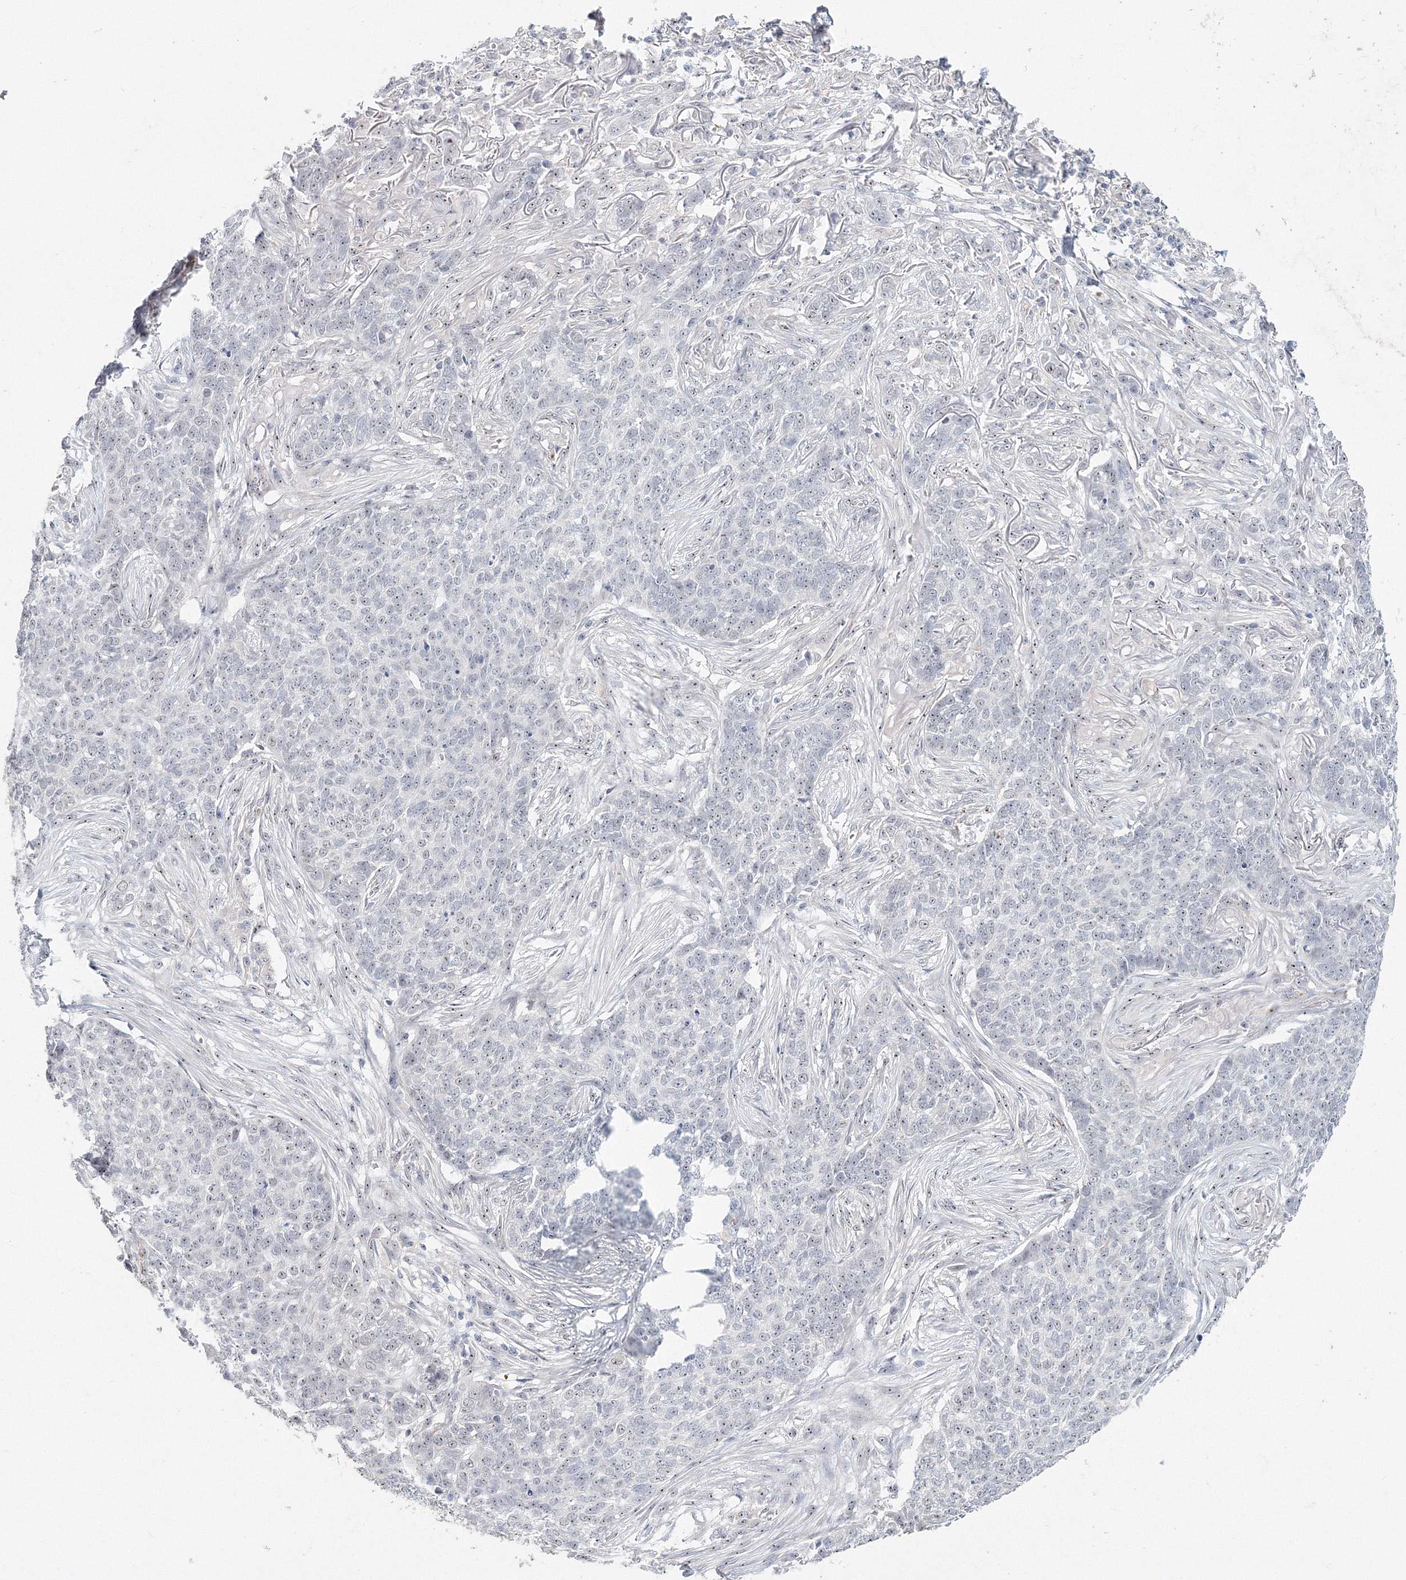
{"staining": {"intensity": "weak", "quantity": "25%-75%", "location": "nuclear"}, "tissue": "skin cancer", "cell_type": "Tumor cells", "image_type": "cancer", "snomed": [{"axis": "morphology", "description": "Basal cell carcinoma"}, {"axis": "topography", "description": "Skin"}], "caption": "High-power microscopy captured an immunohistochemistry image of skin basal cell carcinoma, revealing weak nuclear expression in approximately 25%-75% of tumor cells.", "gene": "SIRT7", "patient": {"sex": "male", "age": 85}}